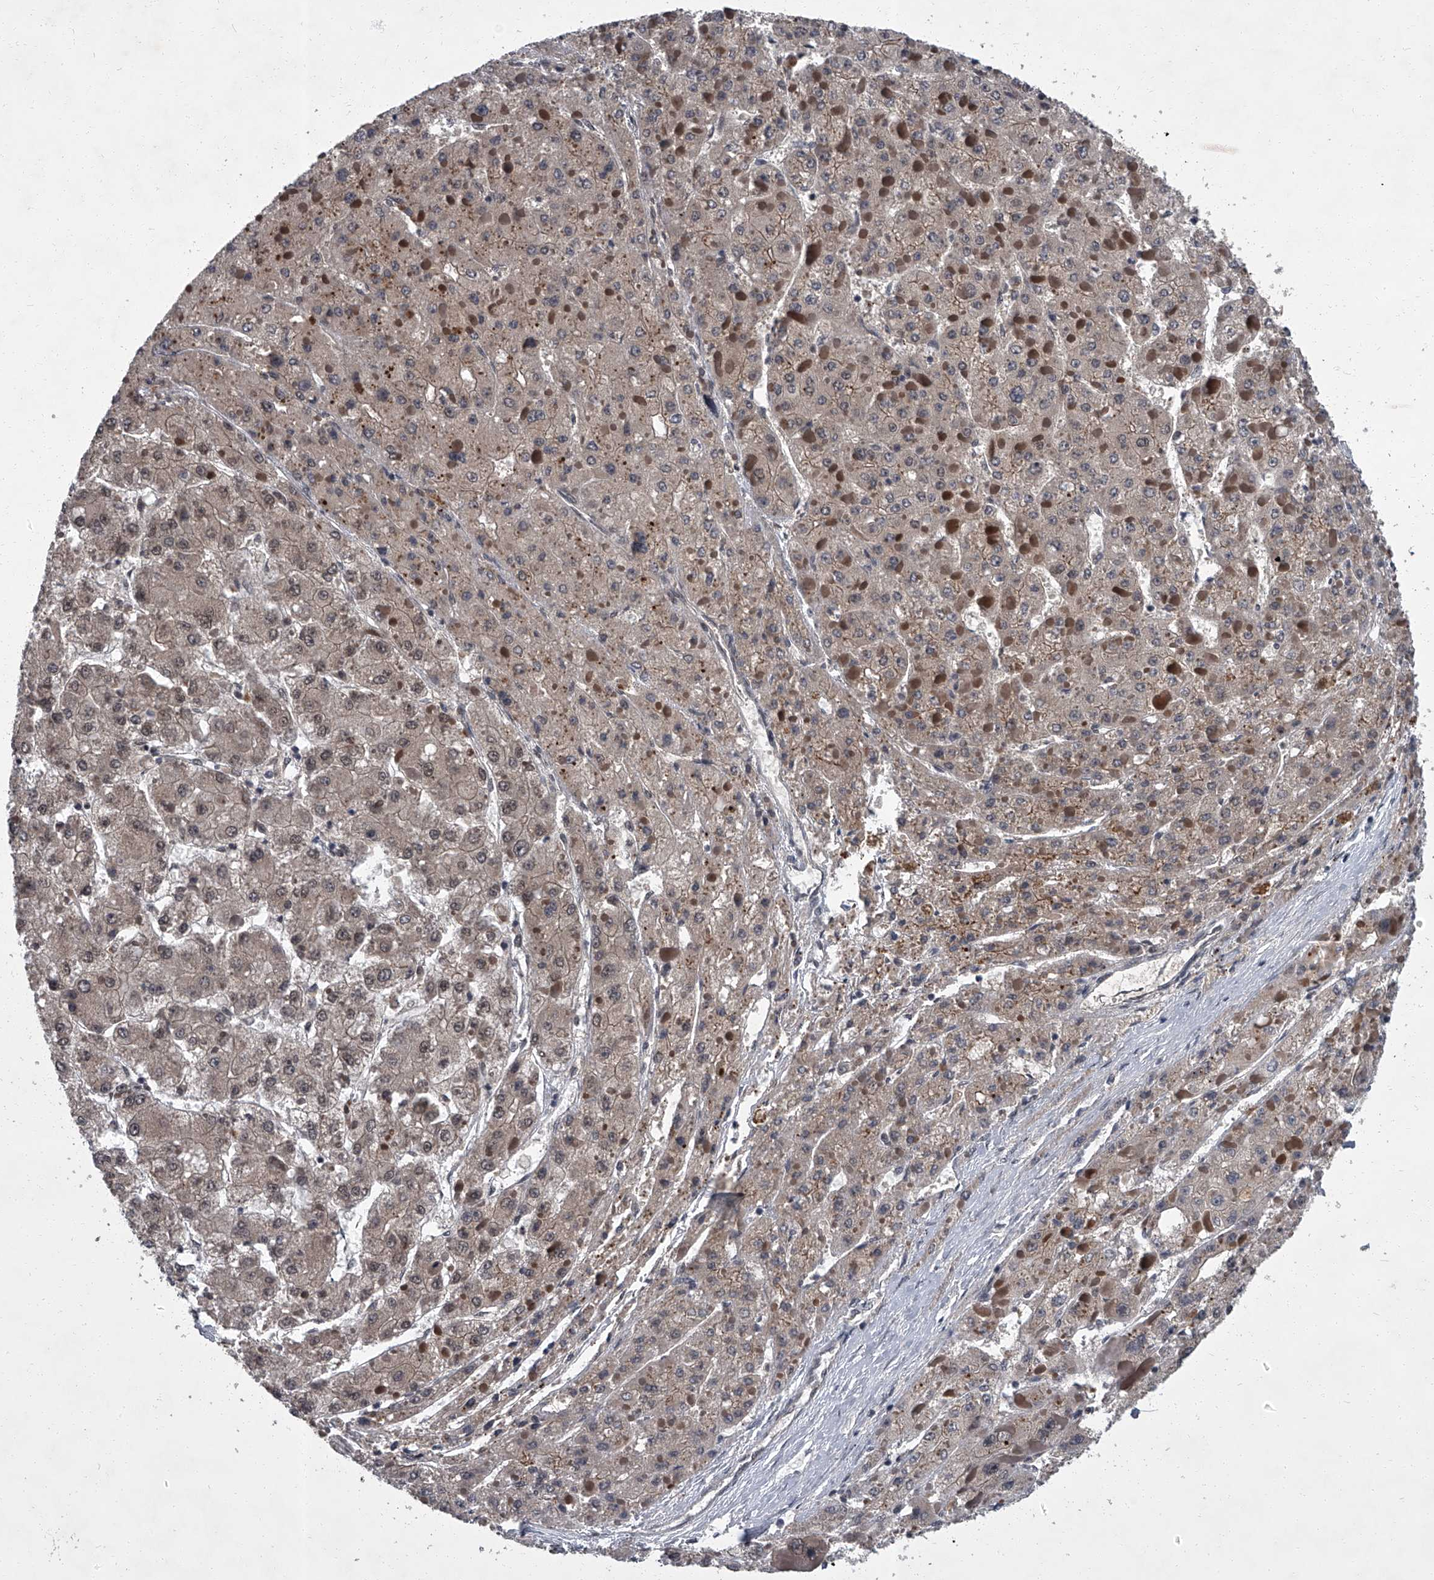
{"staining": {"intensity": "weak", "quantity": ">75%", "location": "cytoplasmic/membranous,nuclear"}, "tissue": "liver cancer", "cell_type": "Tumor cells", "image_type": "cancer", "snomed": [{"axis": "morphology", "description": "Carcinoma, Hepatocellular, NOS"}, {"axis": "topography", "description": "Liver"}], "caption": "Protein expression analysis of human liver hepatocellular carcinoma reveals weak cytoplasmic/membranous and nuclear positivity in about >75% of tumor cells. The staining is performed using DAB brown chromogen to label protein expression. The nuclei are counter-stained blue using hematoxylin.", "gene": "ZNF518B", "patient": {"sex": "female", "age": 73}}